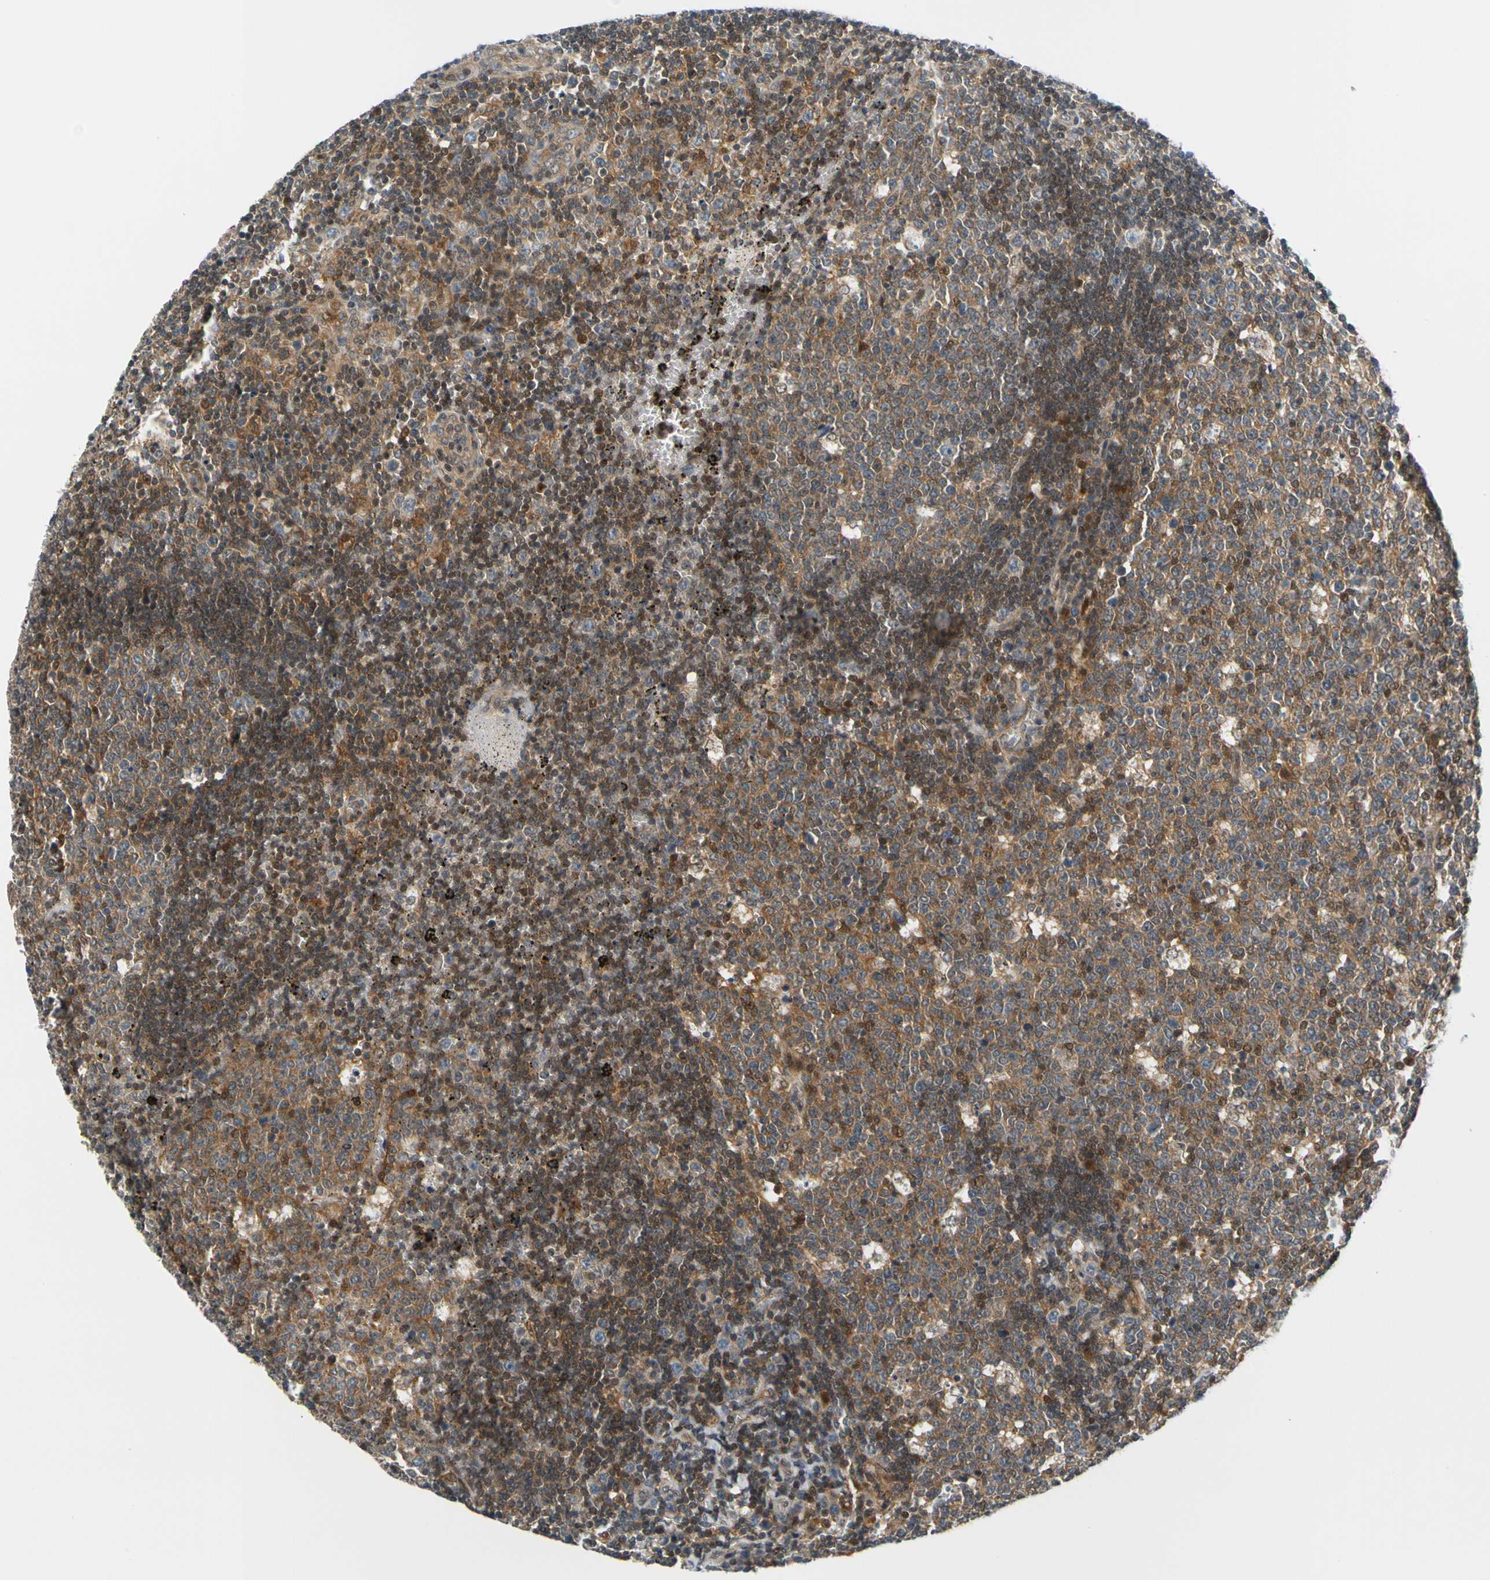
{"staining": {"intensity": "moderate", "quantity": ">75%", "location": "cytoplasmic/membranous,nuclear"}, "tissue": "lymph node", "cell_type": "Germinal center cells", "image_type": "normal", "snomed": [{"axis": "morphology", "description": "Normal tissue, NOS"}, {"axis": "topography", "description": "Lymph node"}, {"axis": "topography", "description": "Salivary gland"}], "caption": "An image of lymph node stained for a protein exhibits moderate cytoplasmic/membranous,nuclear brown staining in germinal center cells. (DAB = brown stain, brightfield microscopy at high magnification).", "gene": "MAPK9", "patient": {"sex": "male", "age": 8}}